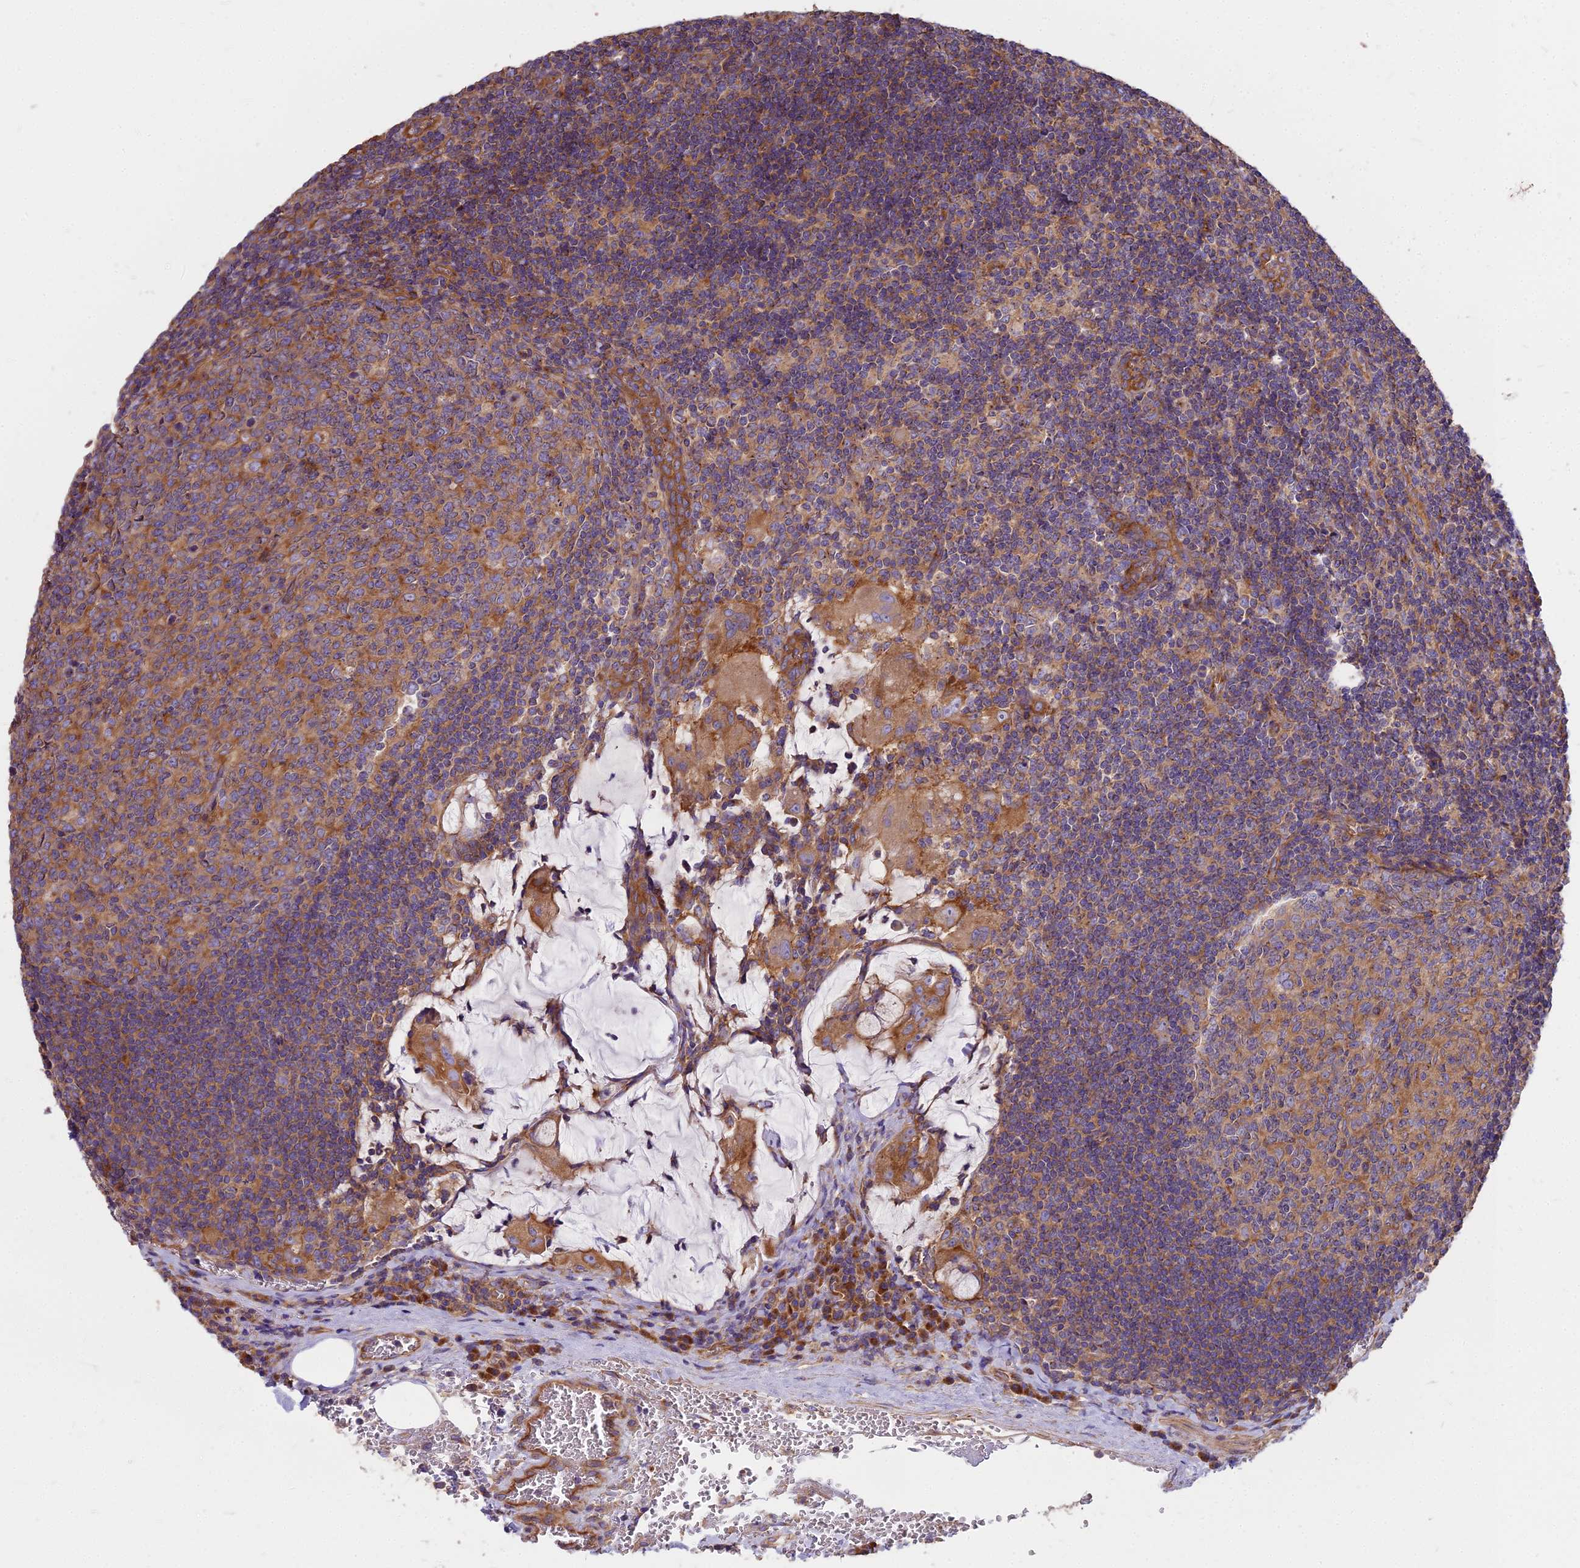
{"staining": {"intensity": "weak", "quantity": "25%-75%", "location": "cytoplasmic/membranous"}, "tissue": "lymph node", "cell_type": "Germinal center cells", "image_type": "normal", "snomed": [{"axis": "morphology", "description": "Normal tissue, NOS"}, {"axis": "topography", "description": "Lymph node"}], "caption": "DAB immunohistochemical staining of unremarkable human lymph node exhibits weak cytoplasmic/membranous protein expression in about 25%-75% of germinal center cells. Using DAB (brown) and hematoxylin (blue) stains, captured at high magnification using brightfield microscopy.", "gene": "DCTN3", "patient": {"sex": "female", "age": 73}}